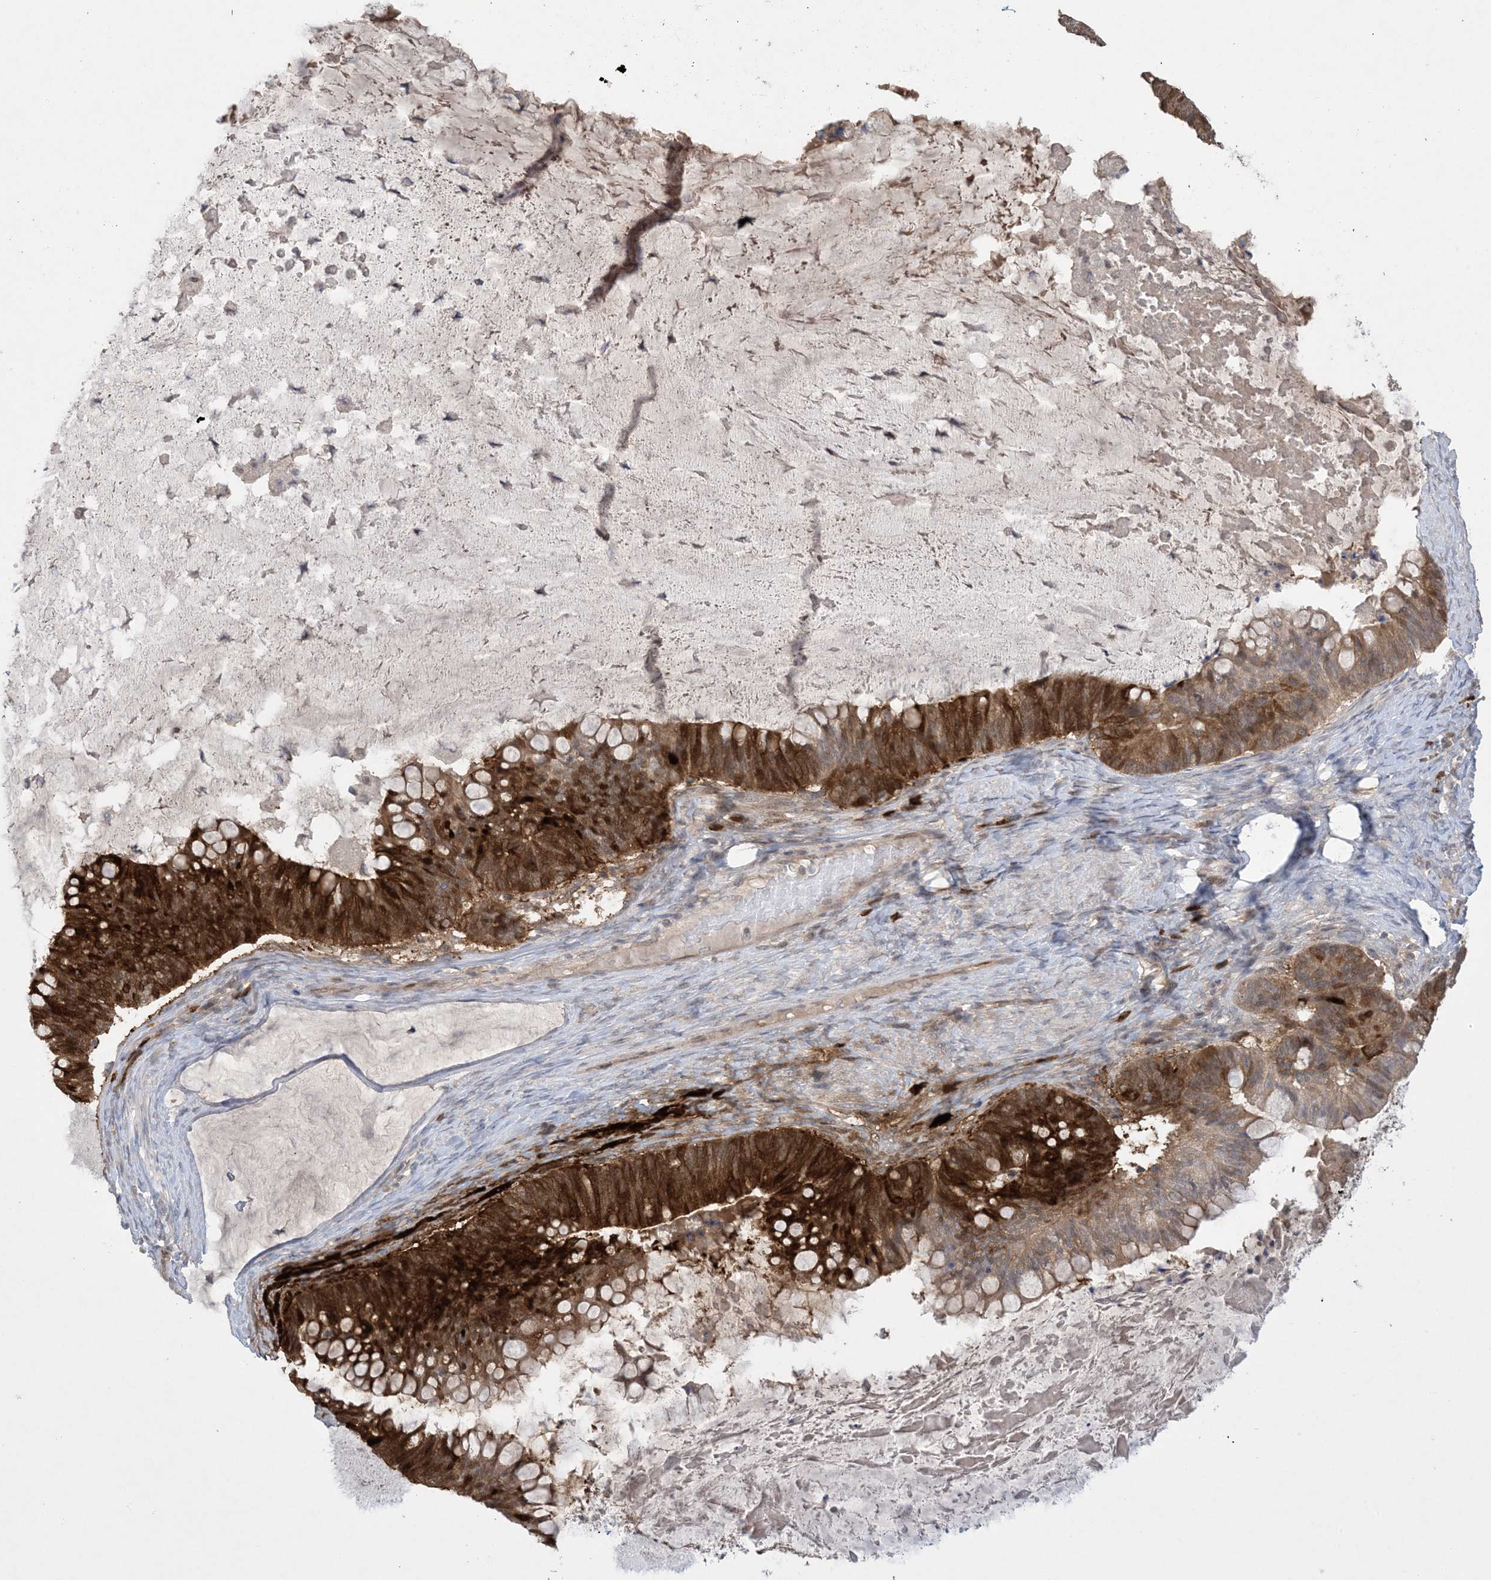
{"staining": {"intensity": "strong", "quantity": ">75%", "location": "cytoplasmic/membranous,nuclear"}, "tissue": "ovarian cancer", "cell_type": "Tumor cells", "image_type": "cancer", "snomed": [{"axis": "morphology", "description": "Cystadenocarcinoma, mucinous, NOS"}, {"axis": "topography", "description": "Ovary"}], "caption": "Protein staining shows strong cytoplasmic/membranous and nuclear staining in approximately >75% of tumor cells in mucinous cystadenocarcinoma (ovarian).", "gene": "HMGCS1", "patient": {"sex": "female", "age": 61}}